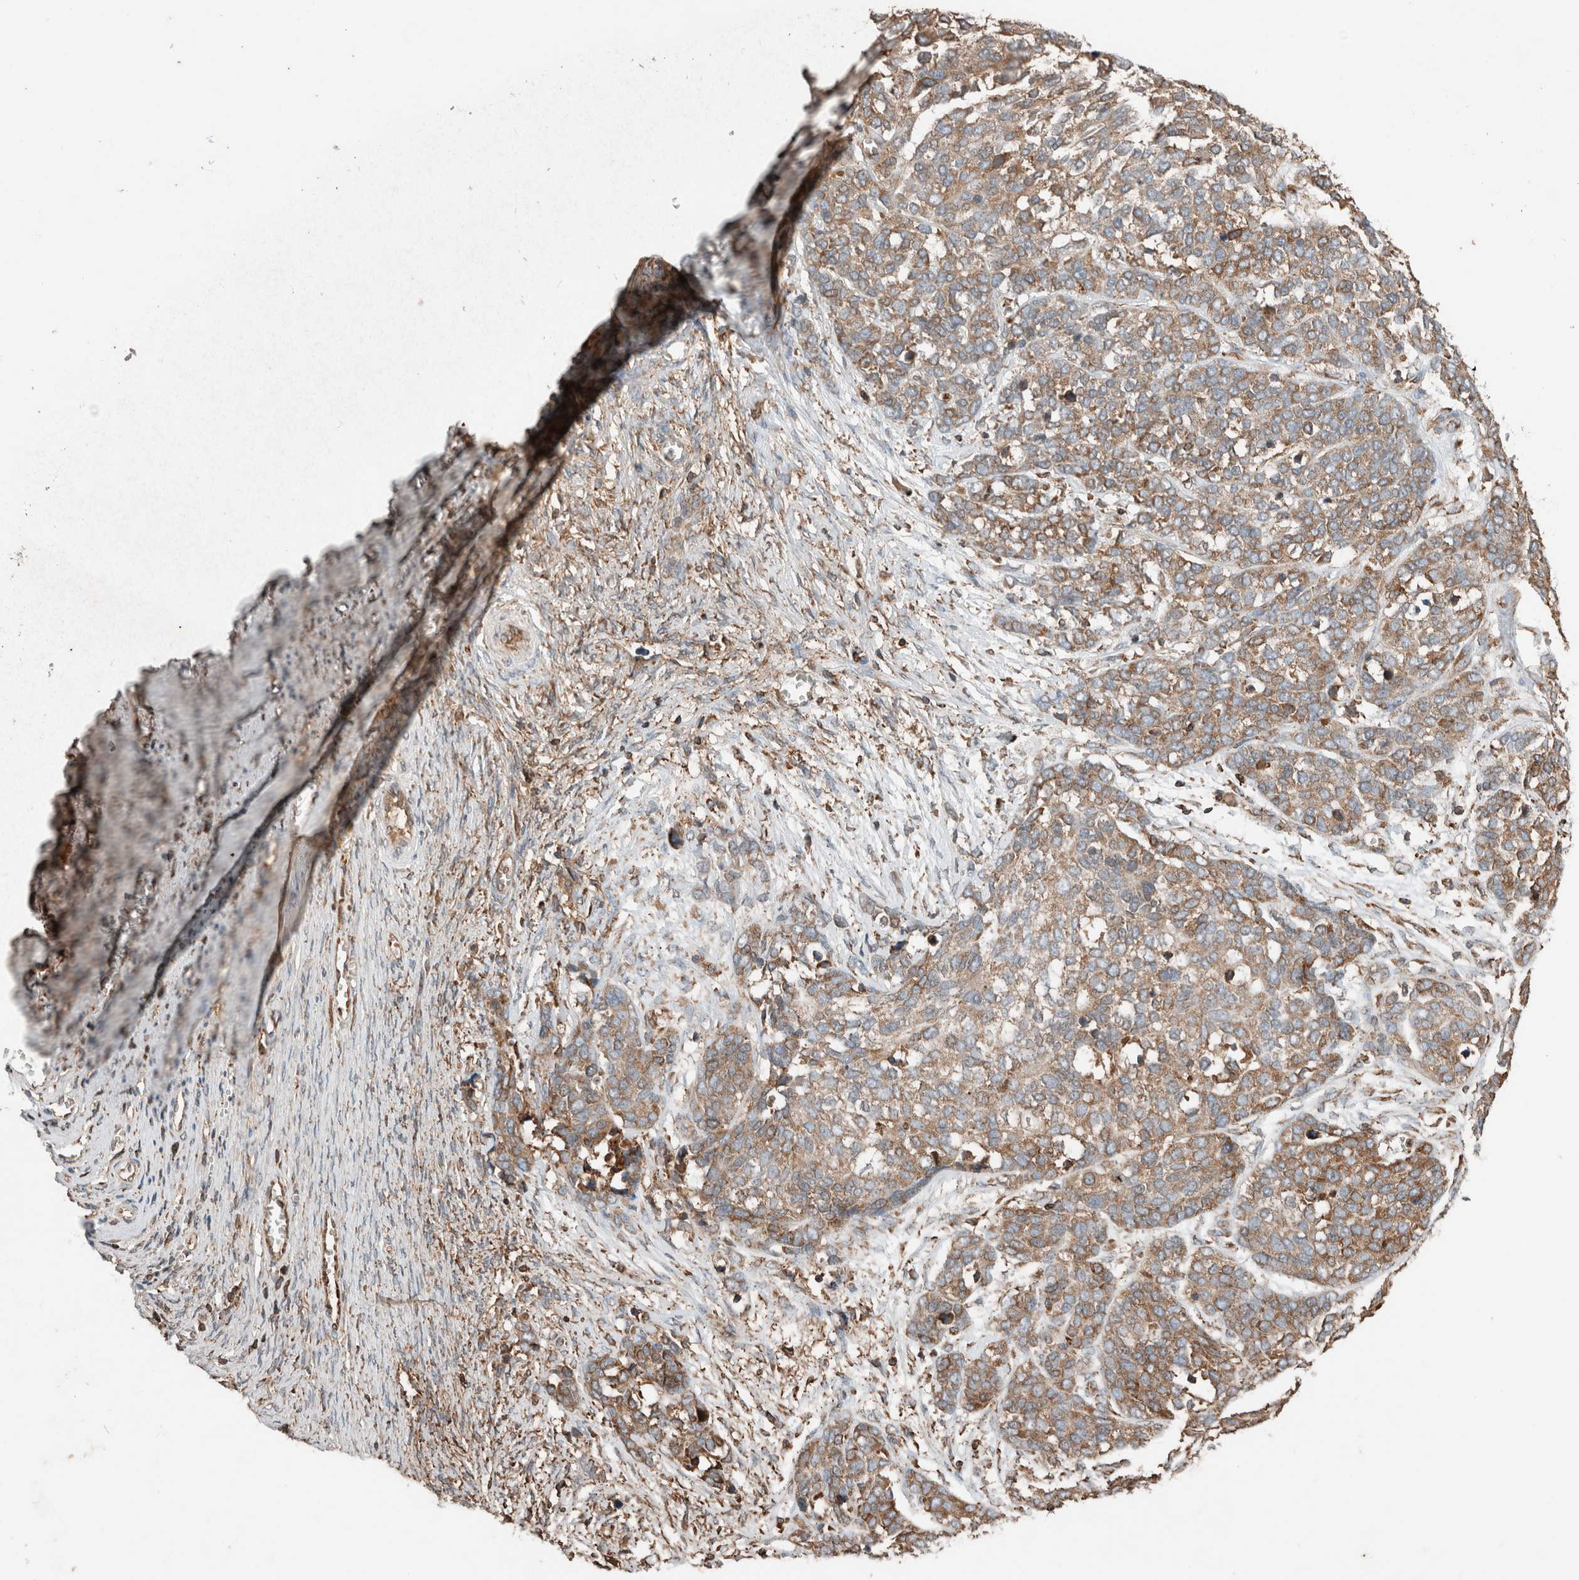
{"staining": {"intensity": "weak", "quantity": "25%-75%", "location": "cytoplasmic/membranous"}, "tissue": "ovarian cancer", "cell_type": "Tumor cells", "image_type": "cancer", "snomed": [{"axis": "morphology", "description": "Cystadenocarcinoma, serous, NOS"}, {"axis": "topography", "description": "Ovary"}], "caption": "A micrograph showing weak cytoplasmic/membranous positivity in approximately 25%-75% of tumor cells in ovarian cancer, as visualized by brown immunohistochemical staining.", "gene": "ERAP2", "patient": {"sex": "female", "age": 44}}